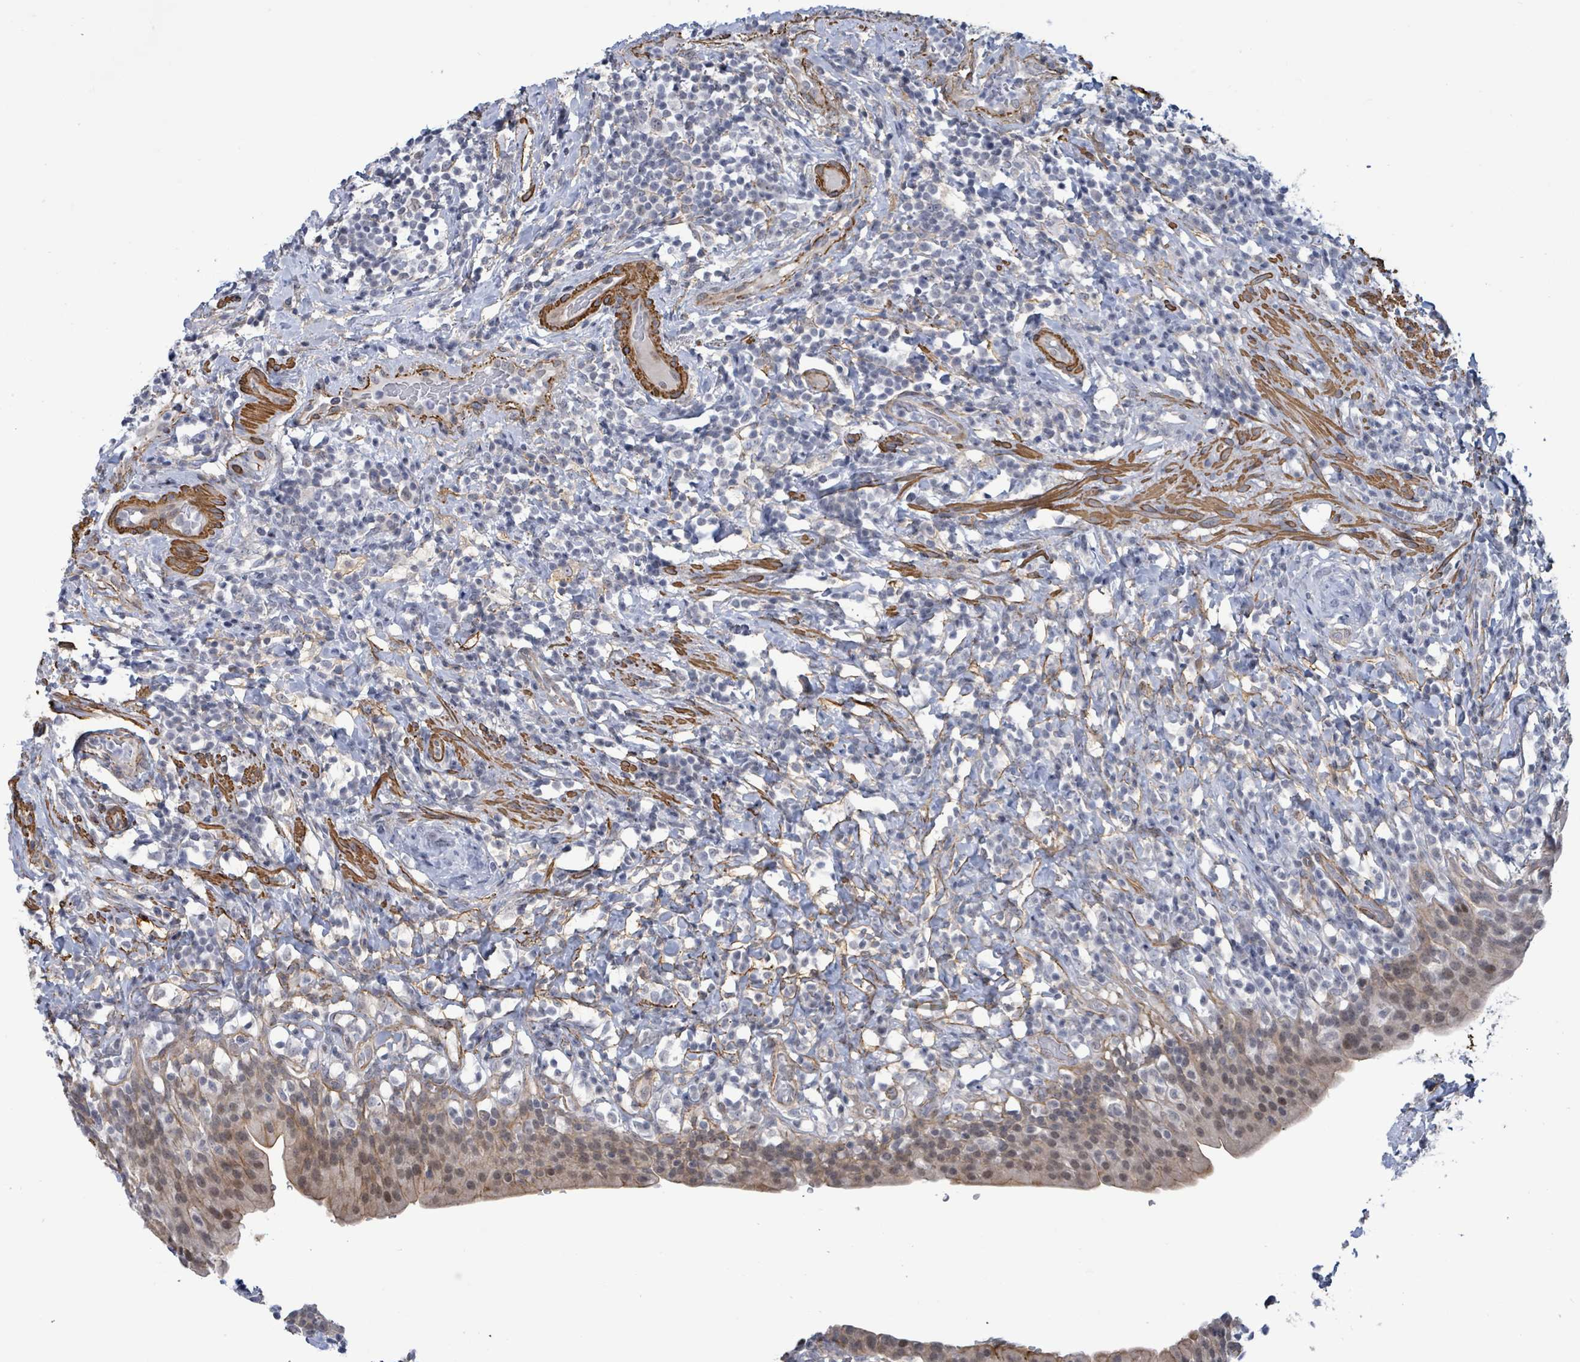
{"staining": {"intensity": "moderate", "quantity": ">75%", "location": "cytoplasmic/membranous,nuclear"}, "tissue": "urinary bladder", "cell_type": "Urothelial cells", "image_type": "normal", "snomed": [{"axis": "morphology", "description": "Normal tissue, NOS"}, {"axis": "morphology", "description": "Inflammation, NOS"}, {"axis": "topography", "description": "Urinary bladder"}], "caption": "Human urinary bladder stained with a brown dye shows moderate cytoplasmic/membranous,nuclear positive positivity in approximately >75% of urothelial cells.", "gene": "DMRTC1B", "patient": {"sex": "male", "age": 64}}